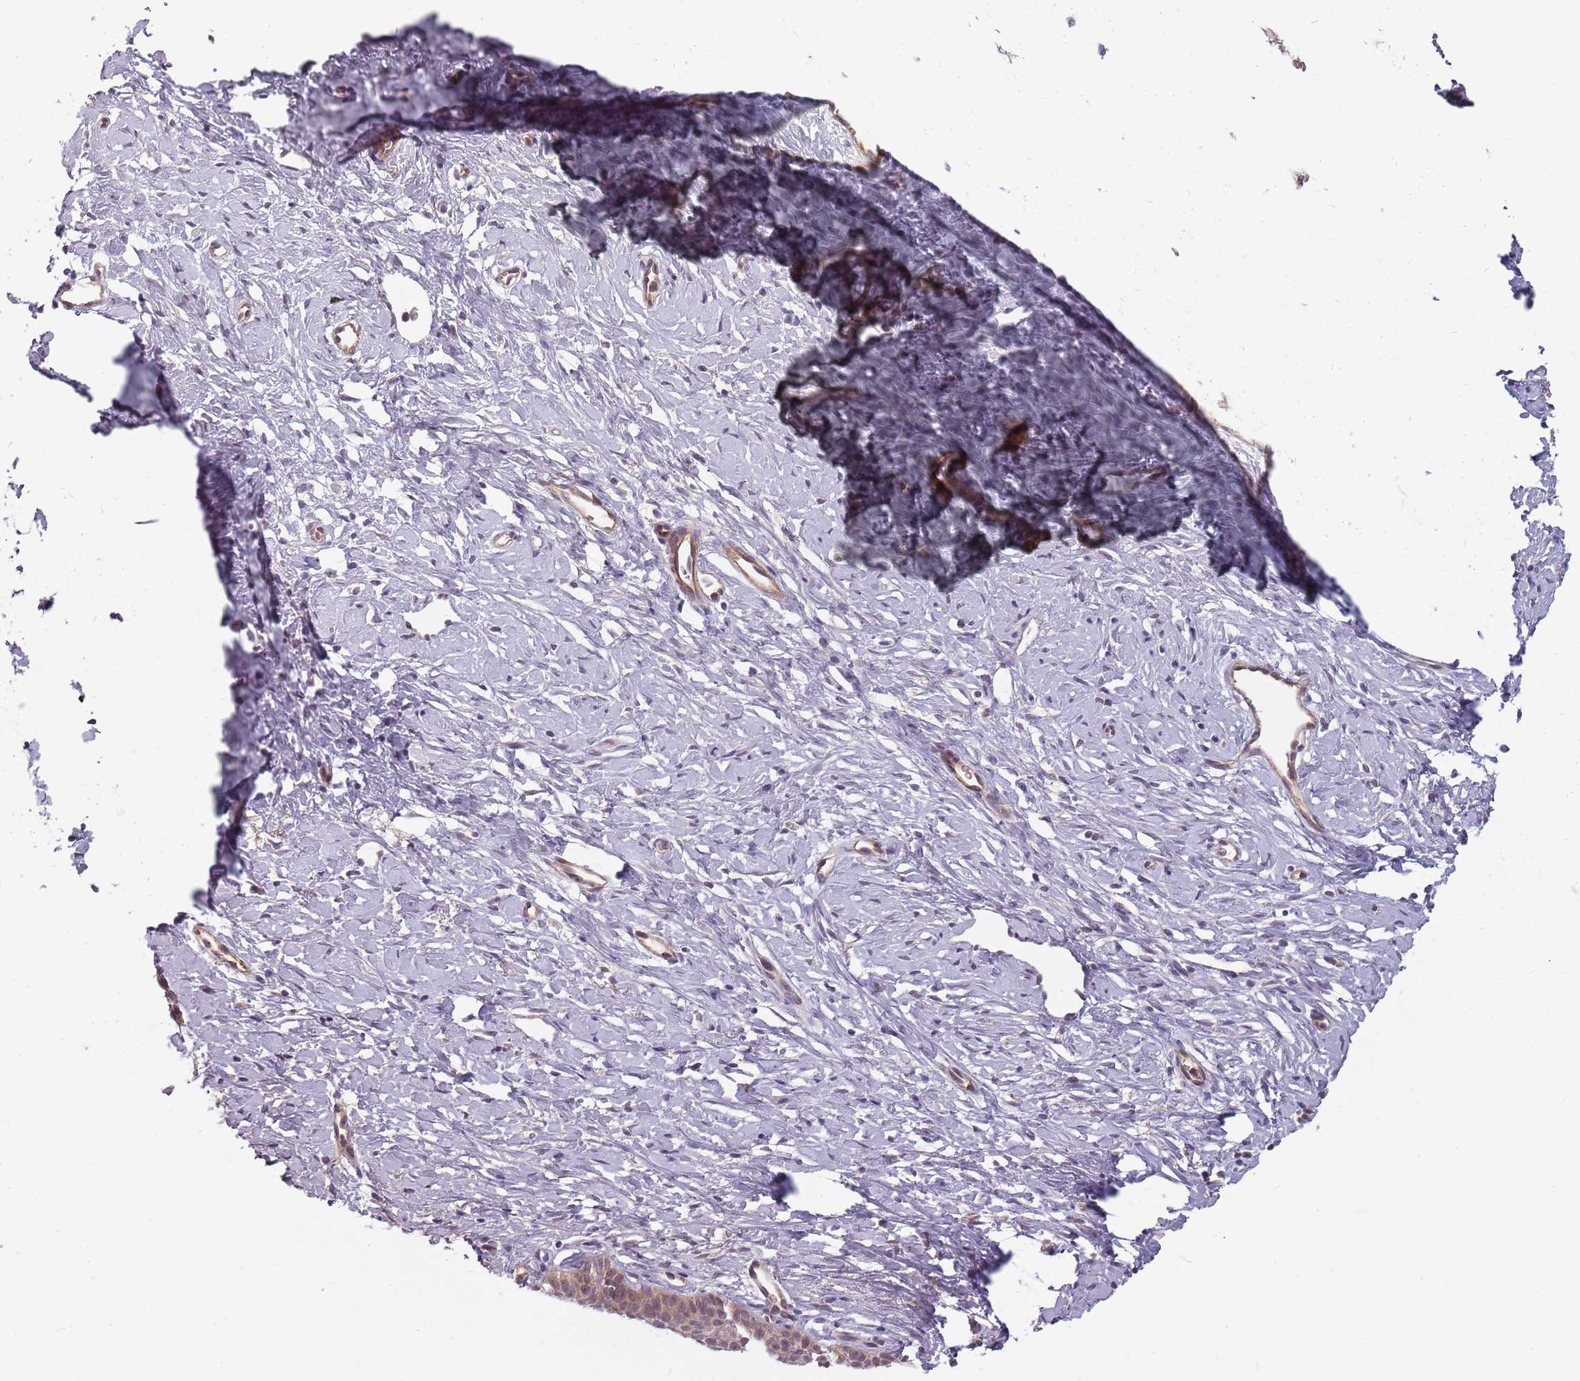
{"staining": {"intensity": "moderate", "quantity": ">75%", "location": "cytoplasmic/membranous"}, "tissue": "cervix", "cell_type": "Glandular cells", "image_type": "normal", "snomed": [{"axis": "morphology", "description": "Normal tissue, NOS"}, {"axis": "topography", "description": "Cervix"}], "caption": "Protein expression analysis of normal human cervix reveals moderate cytoplasmic/membranous expression in approximately >75% of glandular cells.", "gene": "PPP1R14C", "patient": {"sex": "female", "age": 36}}